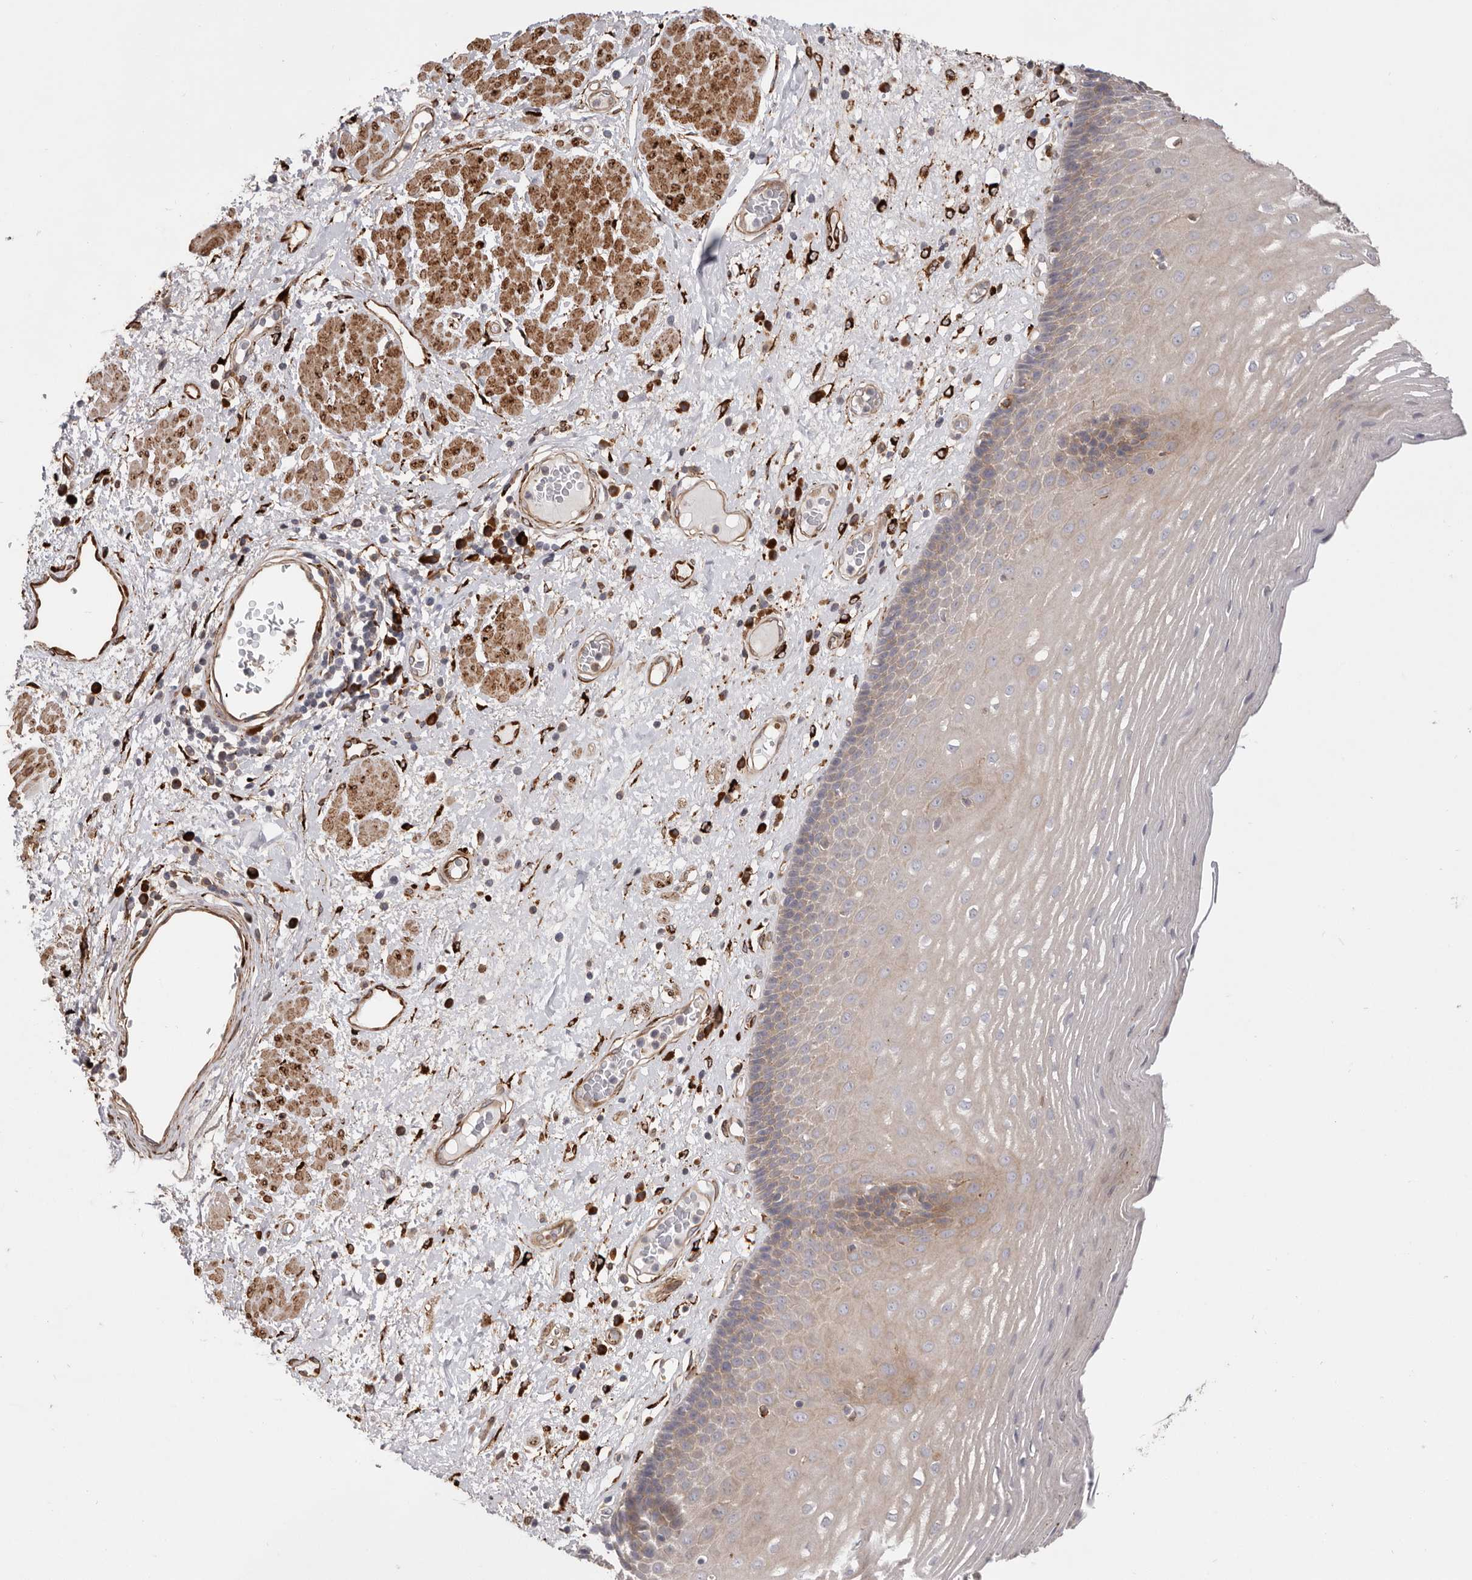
{"staining": {"intensity": "weak", "quantity": ">75%", "location": "cytoplasmic/membranous"}, "tissue": "esophagus", "cell_type": "Squamous epithelial cells", "image_type": "normal", "snomed": [{"axis": "morphology", "description": "Normal tissue, NOS"}, {"axis": "morphology", "description": "Adenocarcinoma, NOS"}, {"axis": "topography", "description": "Esophagus"}], "caption": "A low amount of weak cytoplasmic/membranous positivity is appreciated in about >75% of squamous epithelial cells in benign esophagus.", "gene": "WDTC1", "patient": {"sex": "male", "age": 62}}